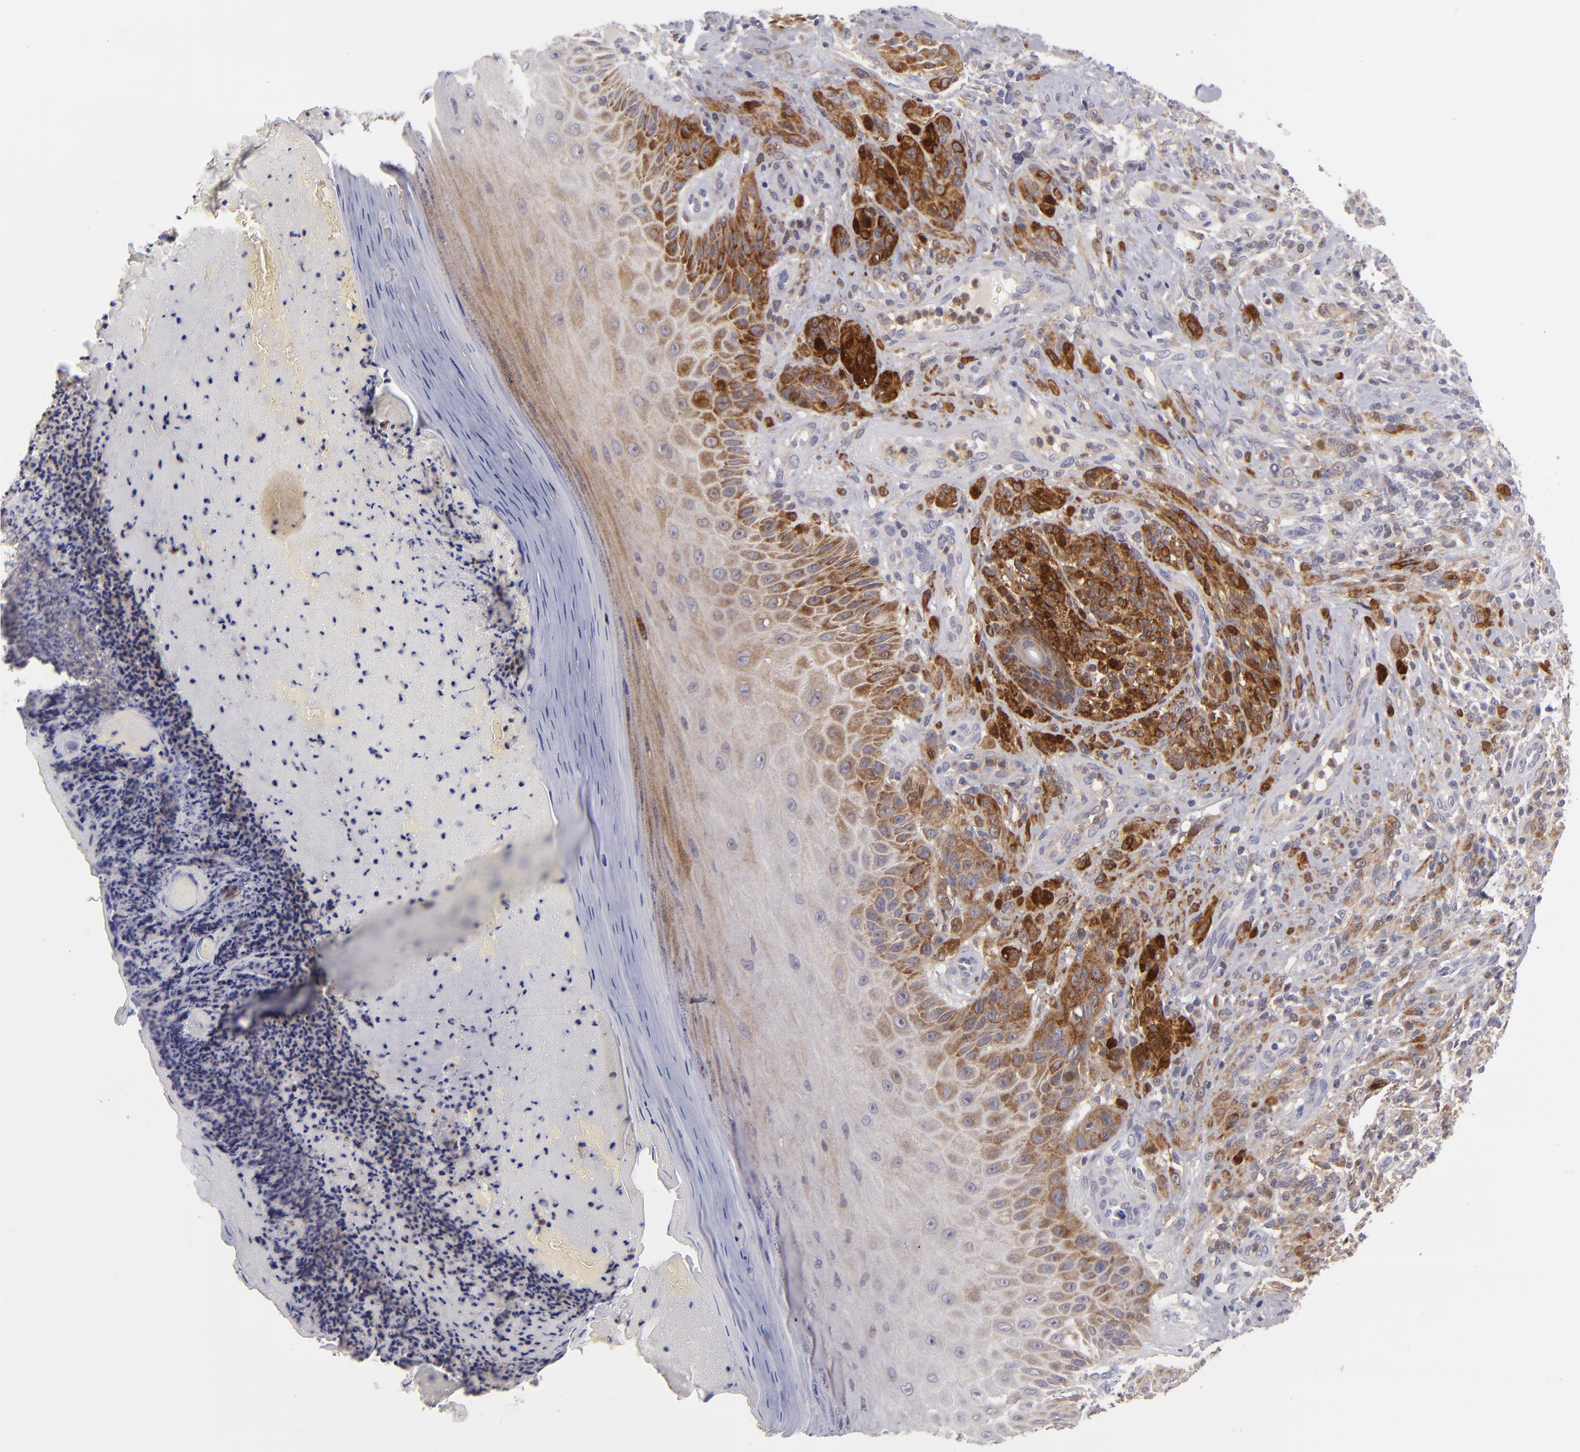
{"staining": {"intensity": "strong", "quantity": "25%-75%", "location": "cytoplasmic/membranous"}, "tissue": "melanoma", "cell_type": "Tumor cells", "image_type": "cancer", "snomed": [{"axis": "morphology", "description": "Malignant melanoma, NOS"}, {"axis": "topography", "description": "Skin"}], "caption": "Immunohistochemical staining of human malignant melanoma exhibits high levels of strong cytoplasmic/membranous expression in about 25%-75% of tumor cells.", "gene": "MMP10", "patient": {"sex": "male", "age": 57}}